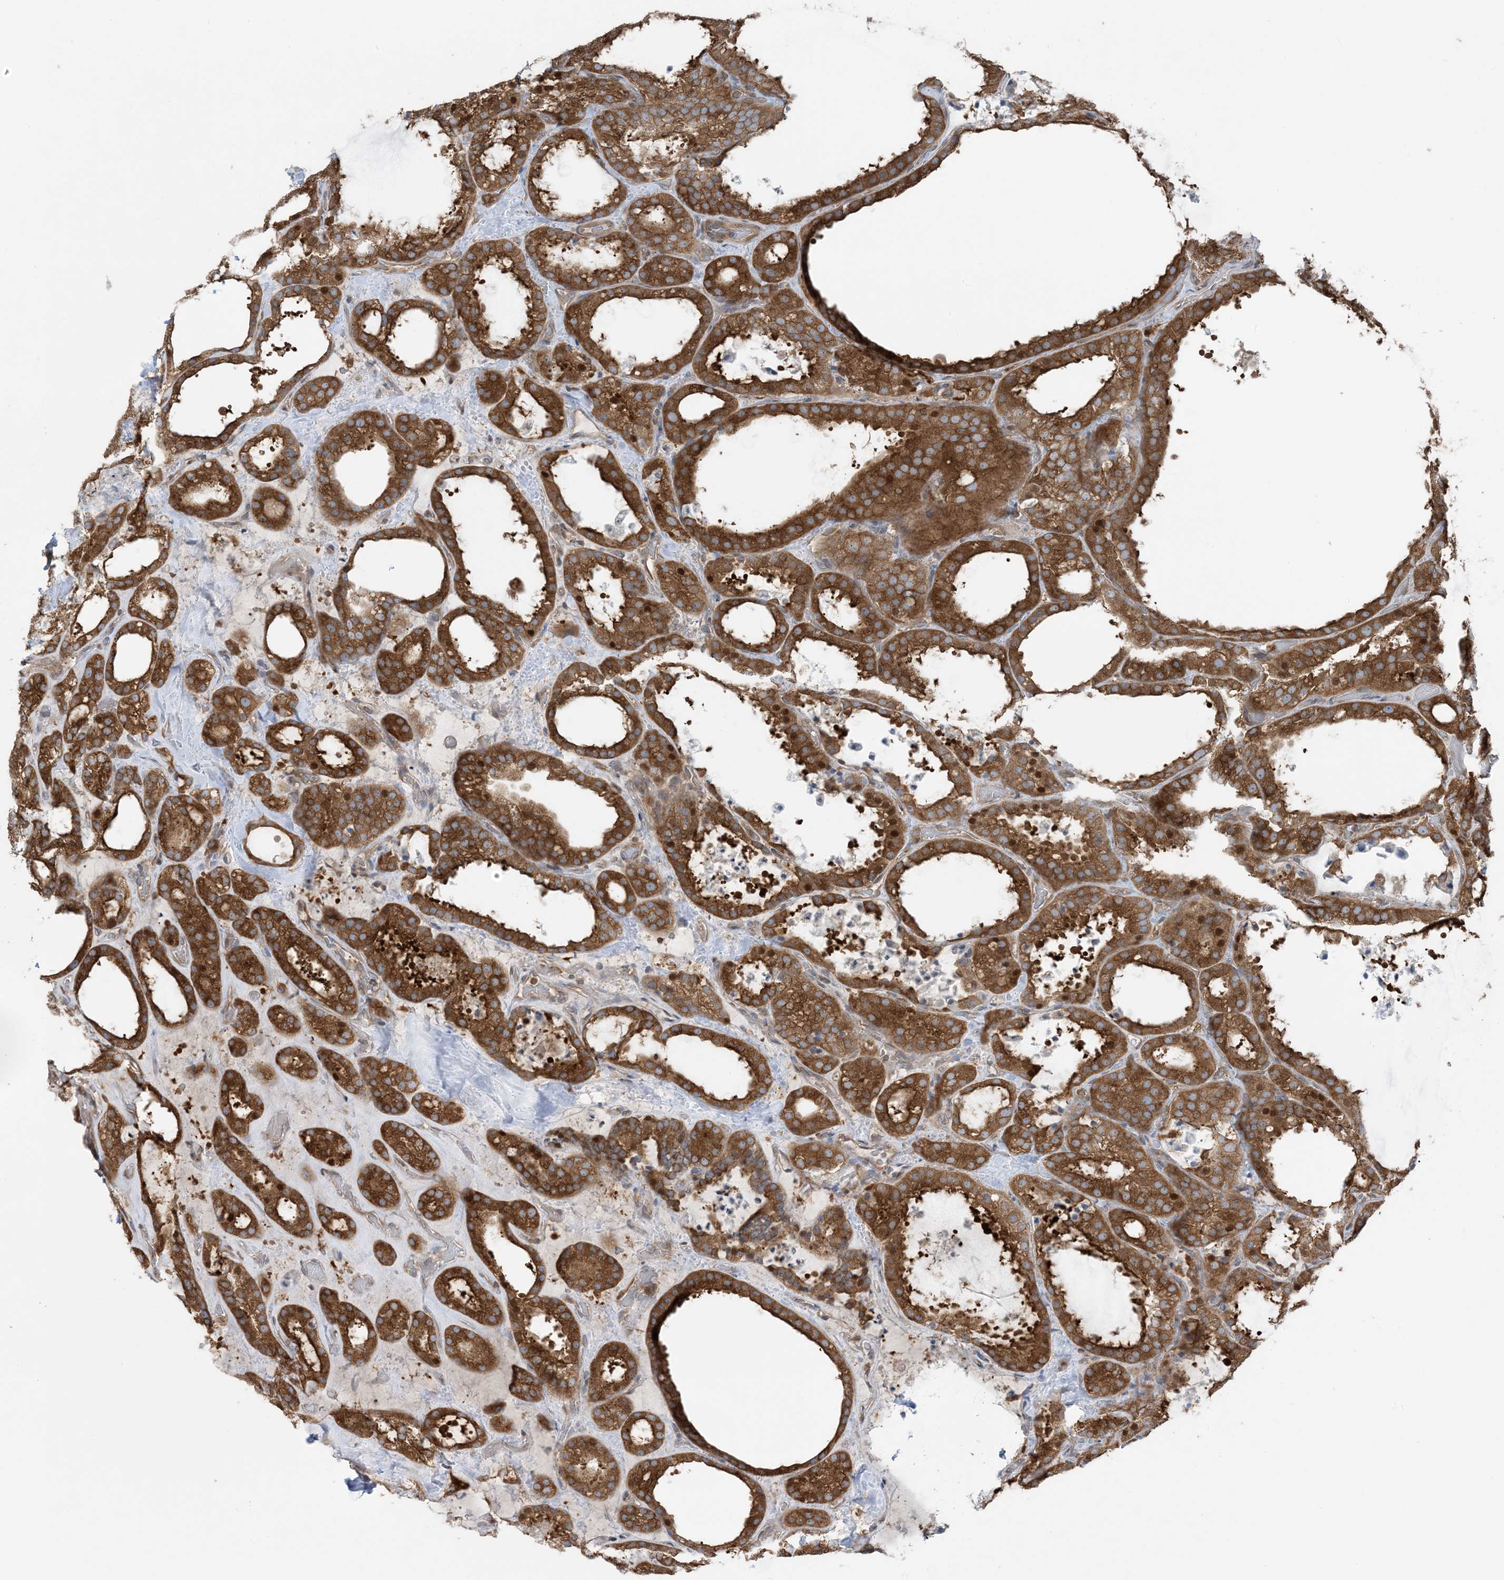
{"staining": {"intensity": "strong", "quantity": ">75%", "location": "cytoplasmic/membranous"}, "tissue": "thyroid cancer", "cell_type": "Tumor cells", "image_type": "cancer", "snomed": [{"axis": "morphology", "description": "Papillary adenocarcinoma, NOS"}, {"axis": "topography", "description": "Thyroid gland"}], "caption": "Thyroid papillary adenocarcinoma stained with immunohistochemistry reveals strong cytoplasmic/membranous positivity in approximately >75% of tumor cells. The protein is shown in brown color, while the nuclei are stained blue.", "gene": "OLA1", "patient": {"sex": "male", "age": 77}}